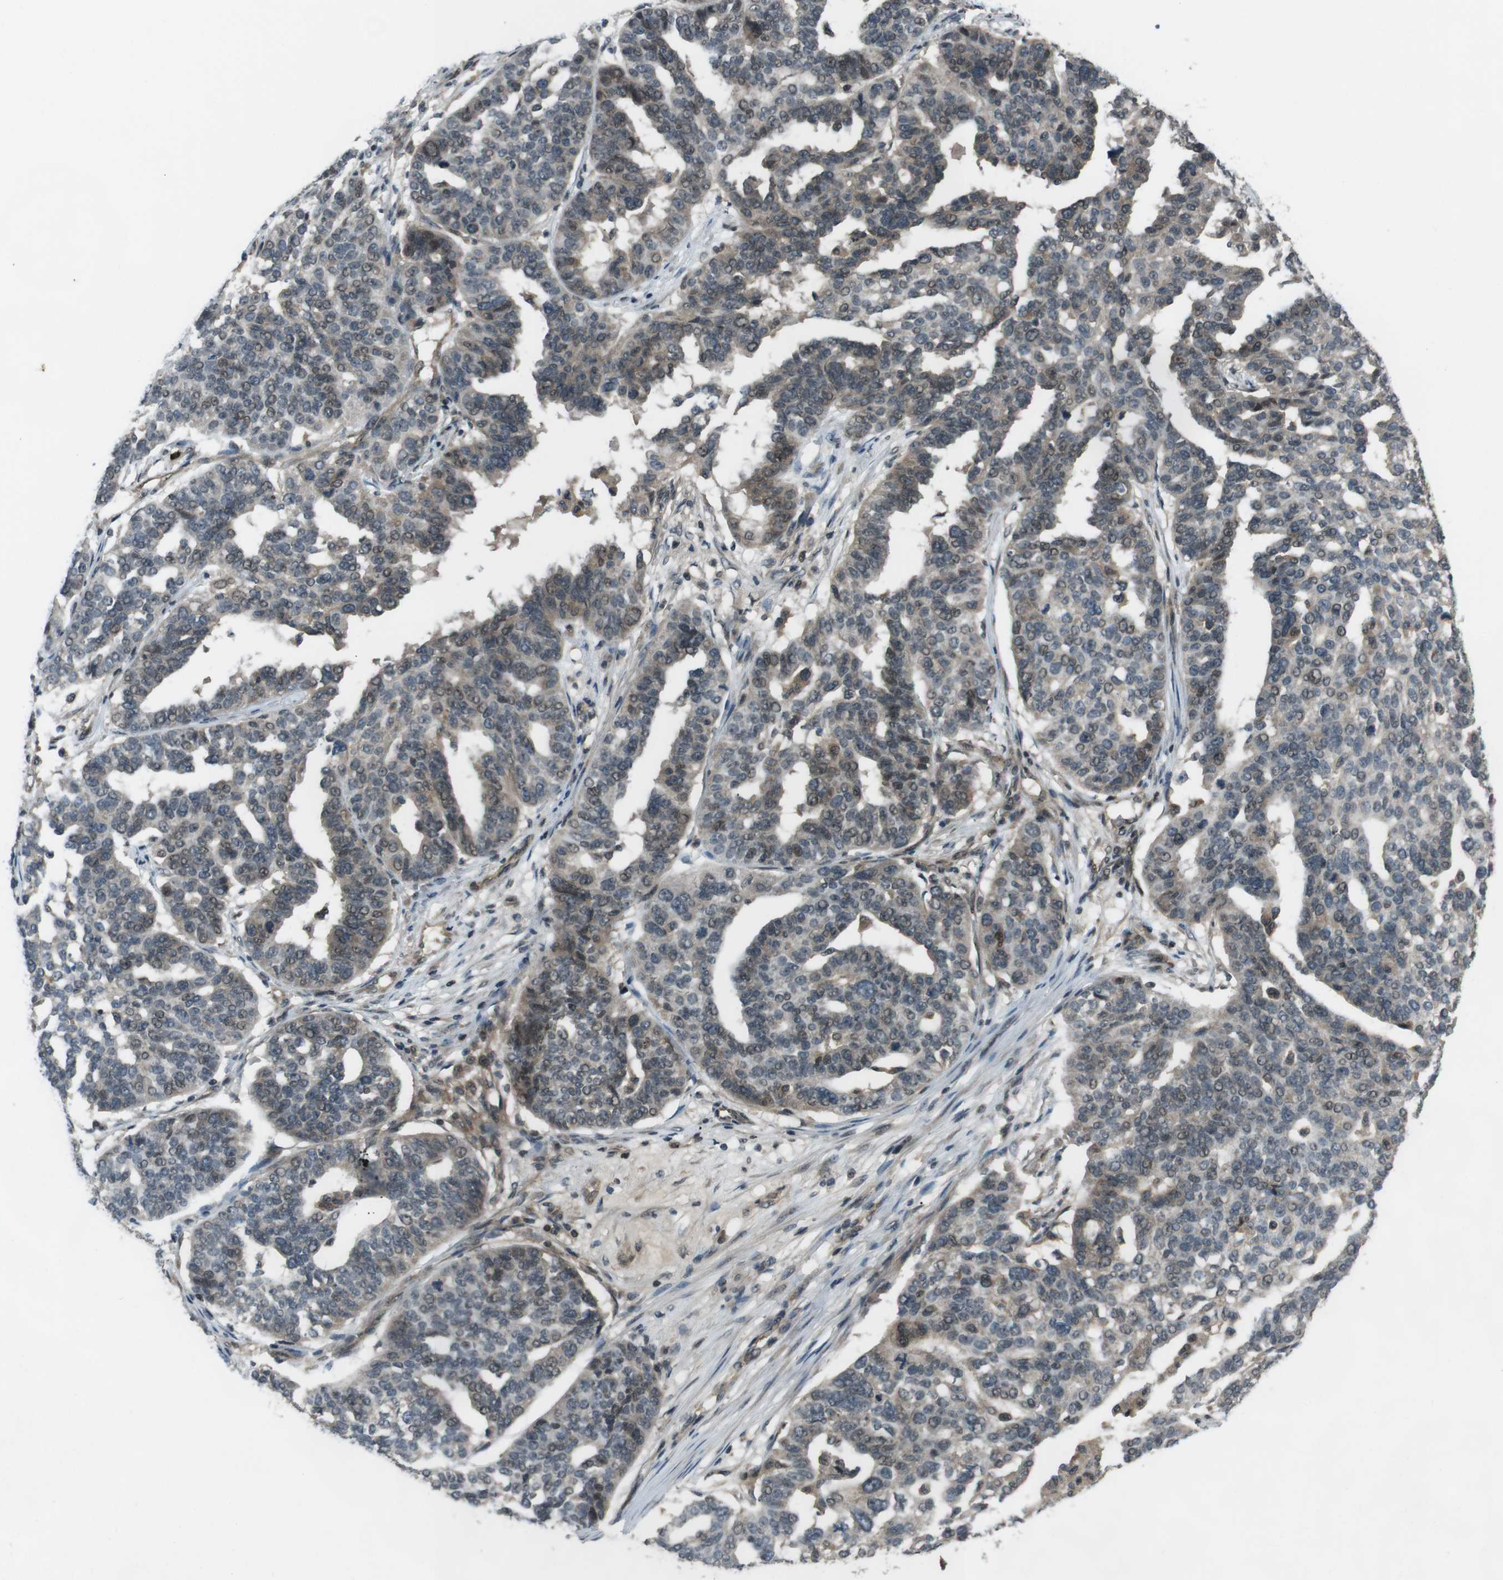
{"staining": {"intensity": "weak", "quantity": "25%-75%", "location": "cytoplasmic/membranous,nuclear"}, "tissue": "ovarian cancer", "cell_type": "Tumor cells", "image_type": "cancer", "snomed": [{"axis": "morphology", "description": "Cystadenocarcinoma, serous, NOS"}, {"axis": "topography", "description": "Ovary"}], "caption": "An image of human ovarian cancer stained for a protein demonstrates weak cytoplasmic/membranous and nuclear brown staining in tumor cells.", "gene": "TIAM2", "patient": {"sex": "female", "age": 59}}